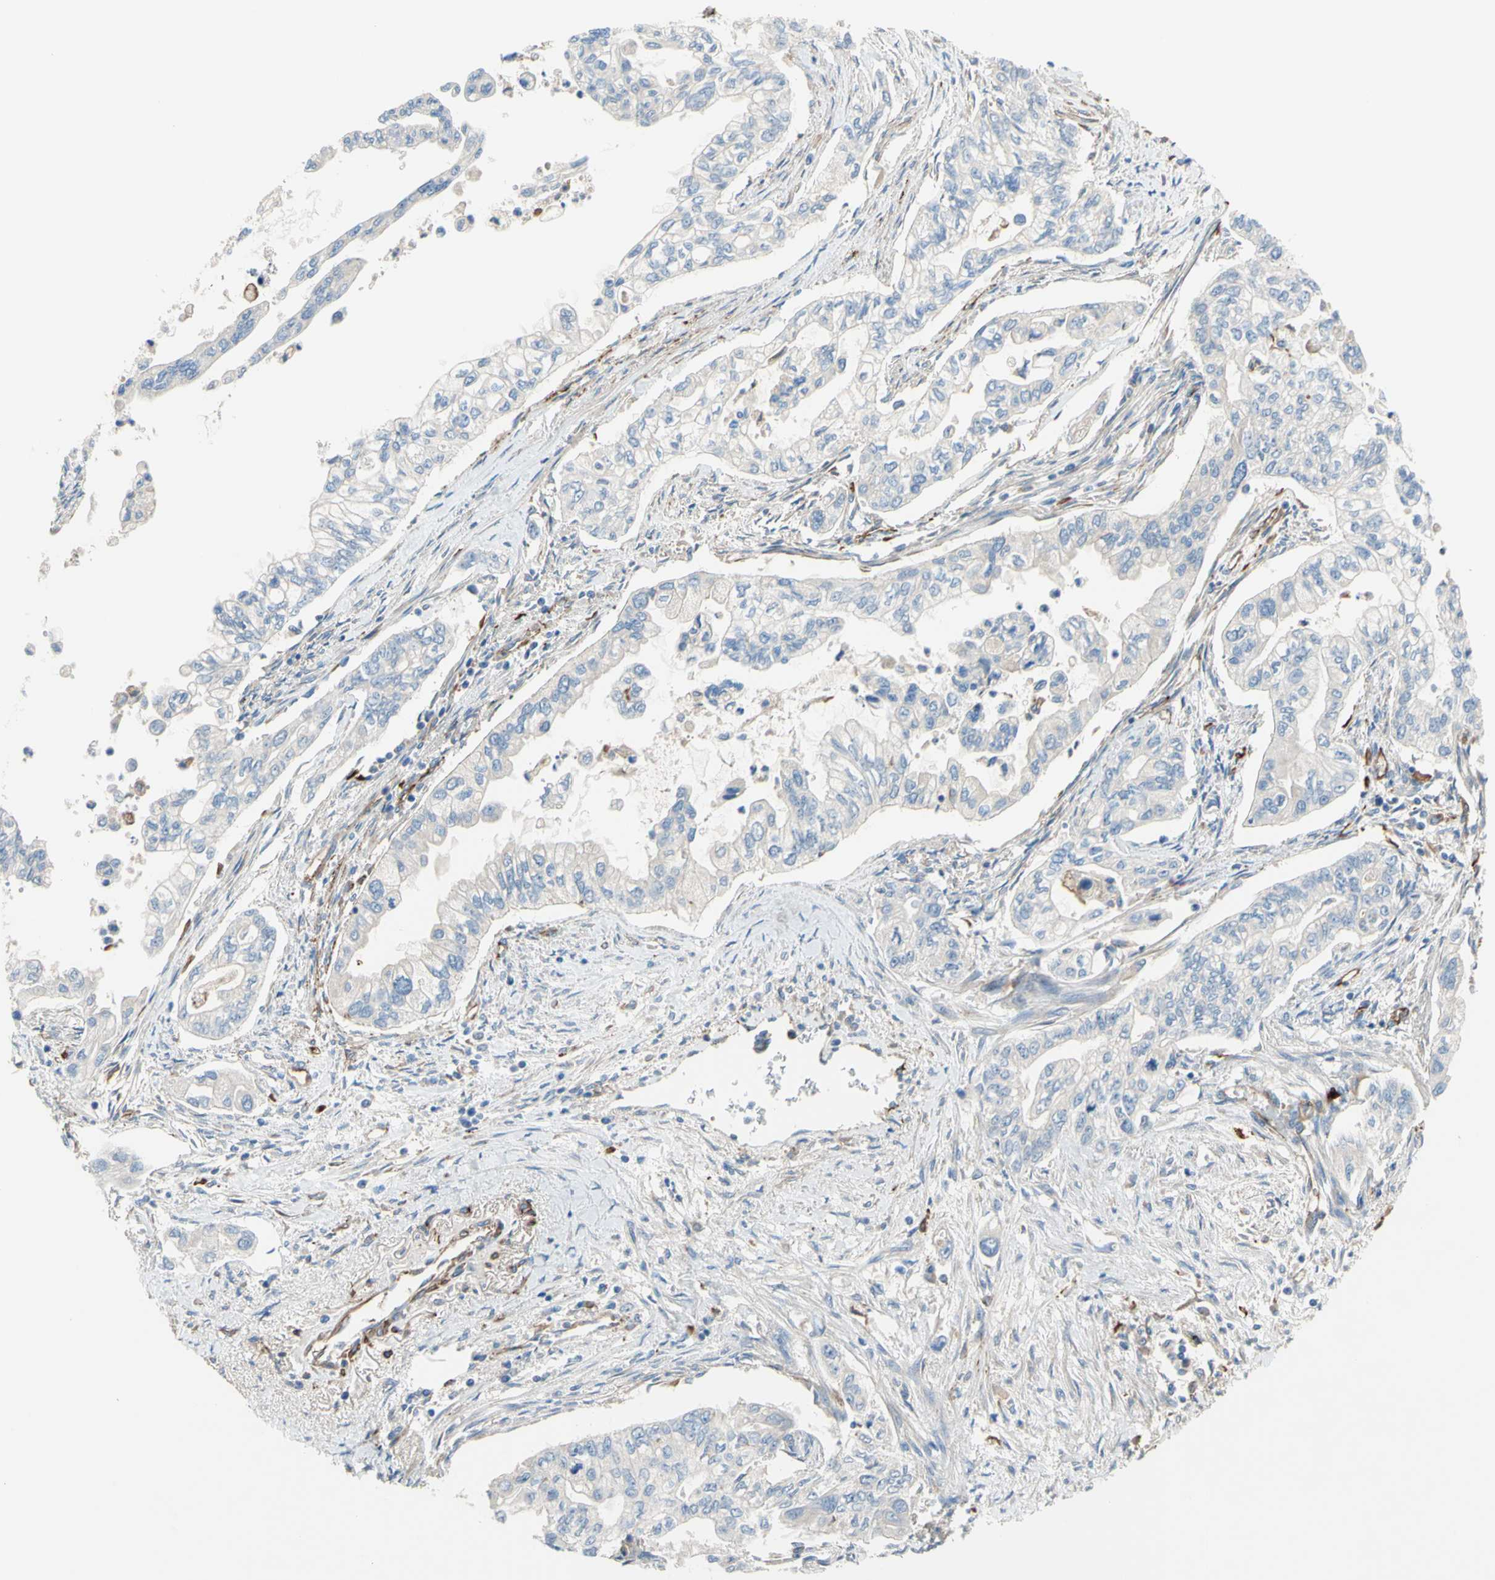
{"staining": {"intensity": "negative", "quantity": "none", "location": "none"}, "tissue": "pancreatic cancer", "cell_type": "Tumor cells", "image_type": "cancer", "snomed": [{"axis": "morphology", "description": "Normal tissue, NOS"}, {"axis": "topography", "description": "Pancreas"}], "caption": "An IHC micrograph of pancreatic cancer is shown. There is no staining in tumor cells of pancreatic cancer.", "gene": "TRAF2", "patient": {"sex": "male", "age": 42}}